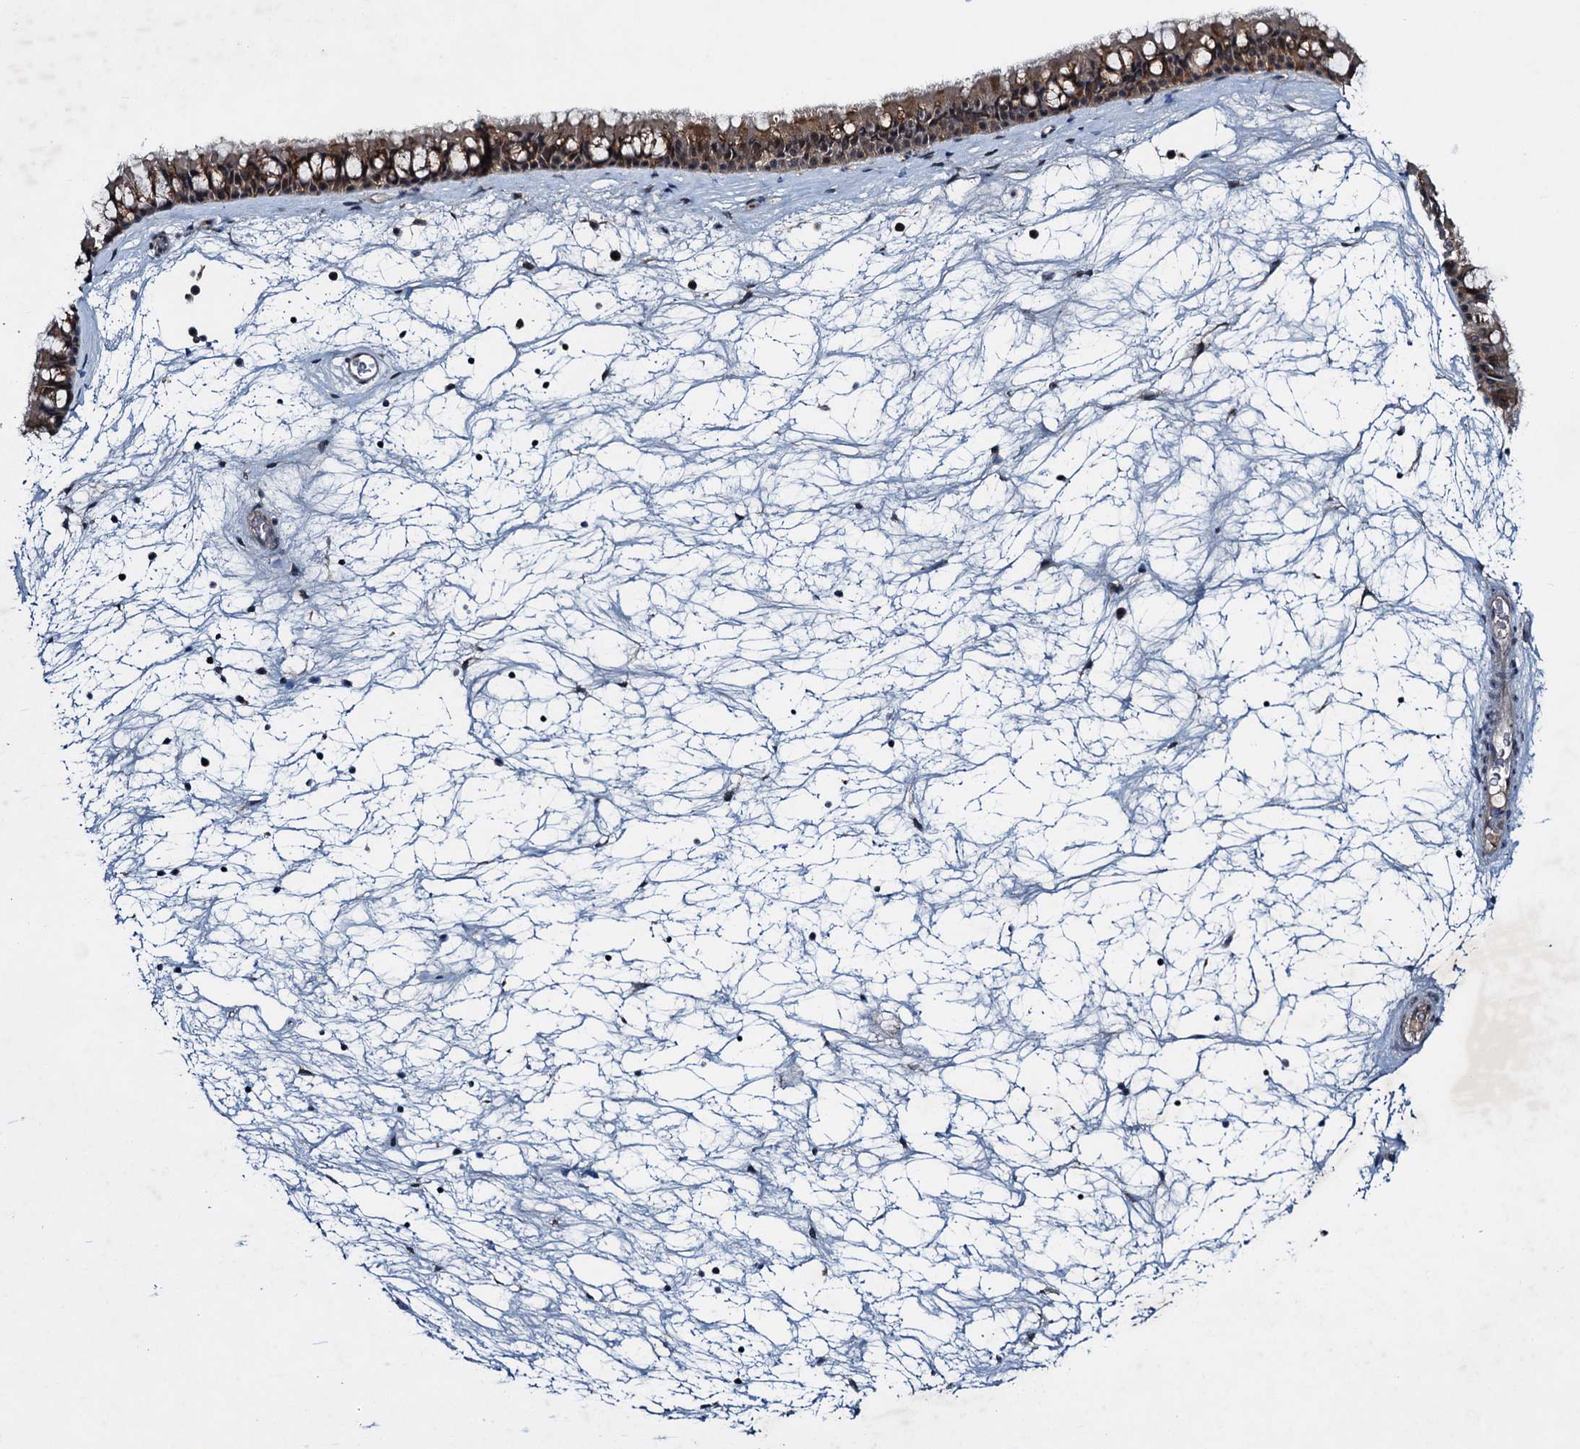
{"staining": {"intensity": "strong", "quantity": "25%-75%", "location": "cytoplasmic/membranous"}, "tissue": "nasopharynx", "cell_type": "Respiratory epithelial cells", "image_type": "normal", "snomed": [{"axis": "morphology", "description": "Normal tissue, NOS"}, {"axis": "topography", "description": "Nasopharynx"}], "caption": "Immunohistochemical staining of unremarkable human nasopharynx displays 25%-75% levels of strong cytoplasmic/membranous protein positivity in approximately 25%-75% of respiratory epithelial cells.", "gene": "RNF165", "patient": {"sex": "male", "age": 64}}